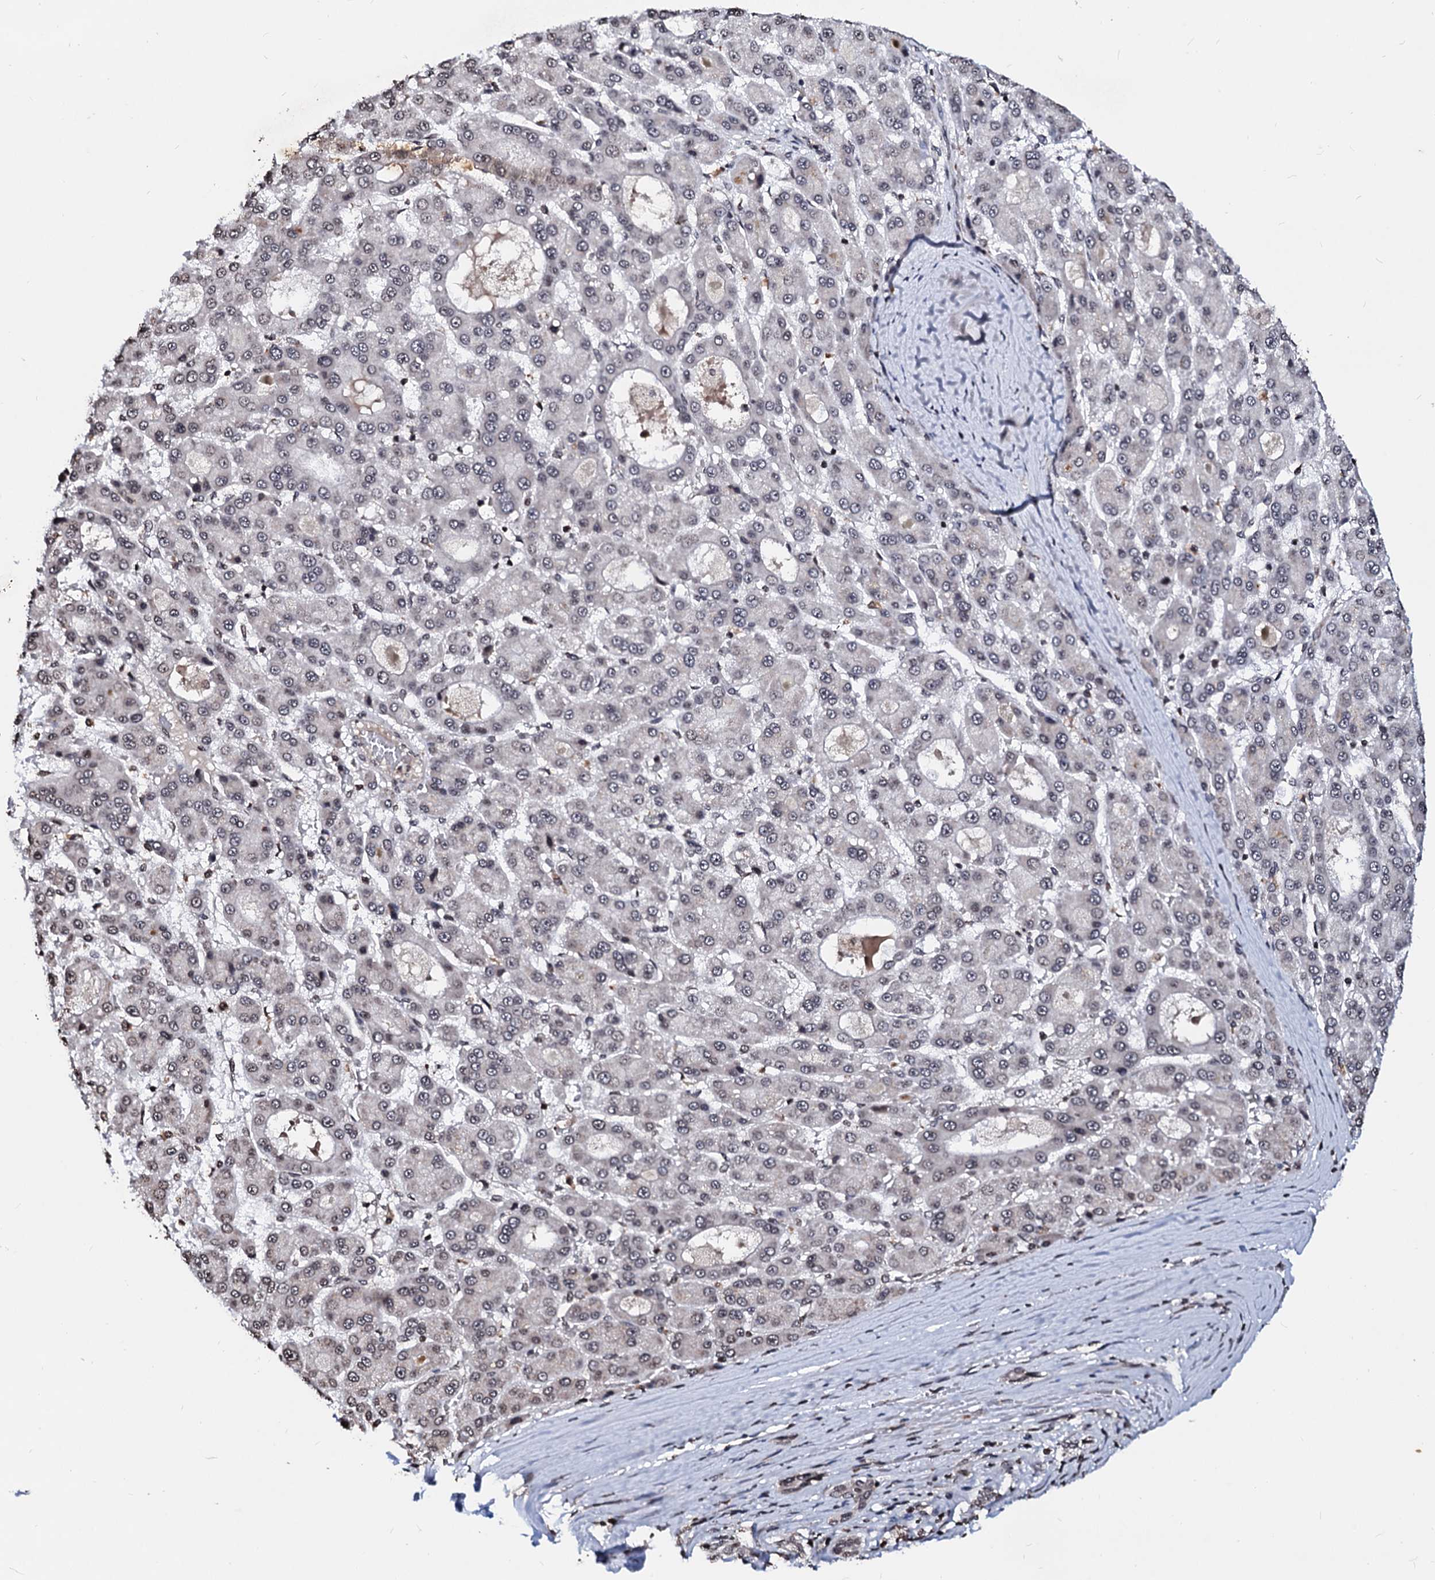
{"staining": {"intensity": "weak", "quantity": "<25%", "location": "nuclear"}, "tissue": "liver cancer", "cell_type": "Tumor cells", "image_type": "cancer", "snomed": [{"axis": "morphology", "description": "Carcinoma, Hepatocellular, NOS"}, {"axis": "topography", "description": "Liver"}], "caption": "This photomicrograph is of hepatocellular carcinoma (liver) stained with immunohistochemistry (IHC) to label a protein in brown with the nuclei are counter-stained blue. There is no positivity in tumor cells. (DAB (3,3'-diaminobenzidine) immunohistochemistry with hematoxylin counter stain).", "gene": "LSM11", "patient": {"sex": "male", "age": 70}}